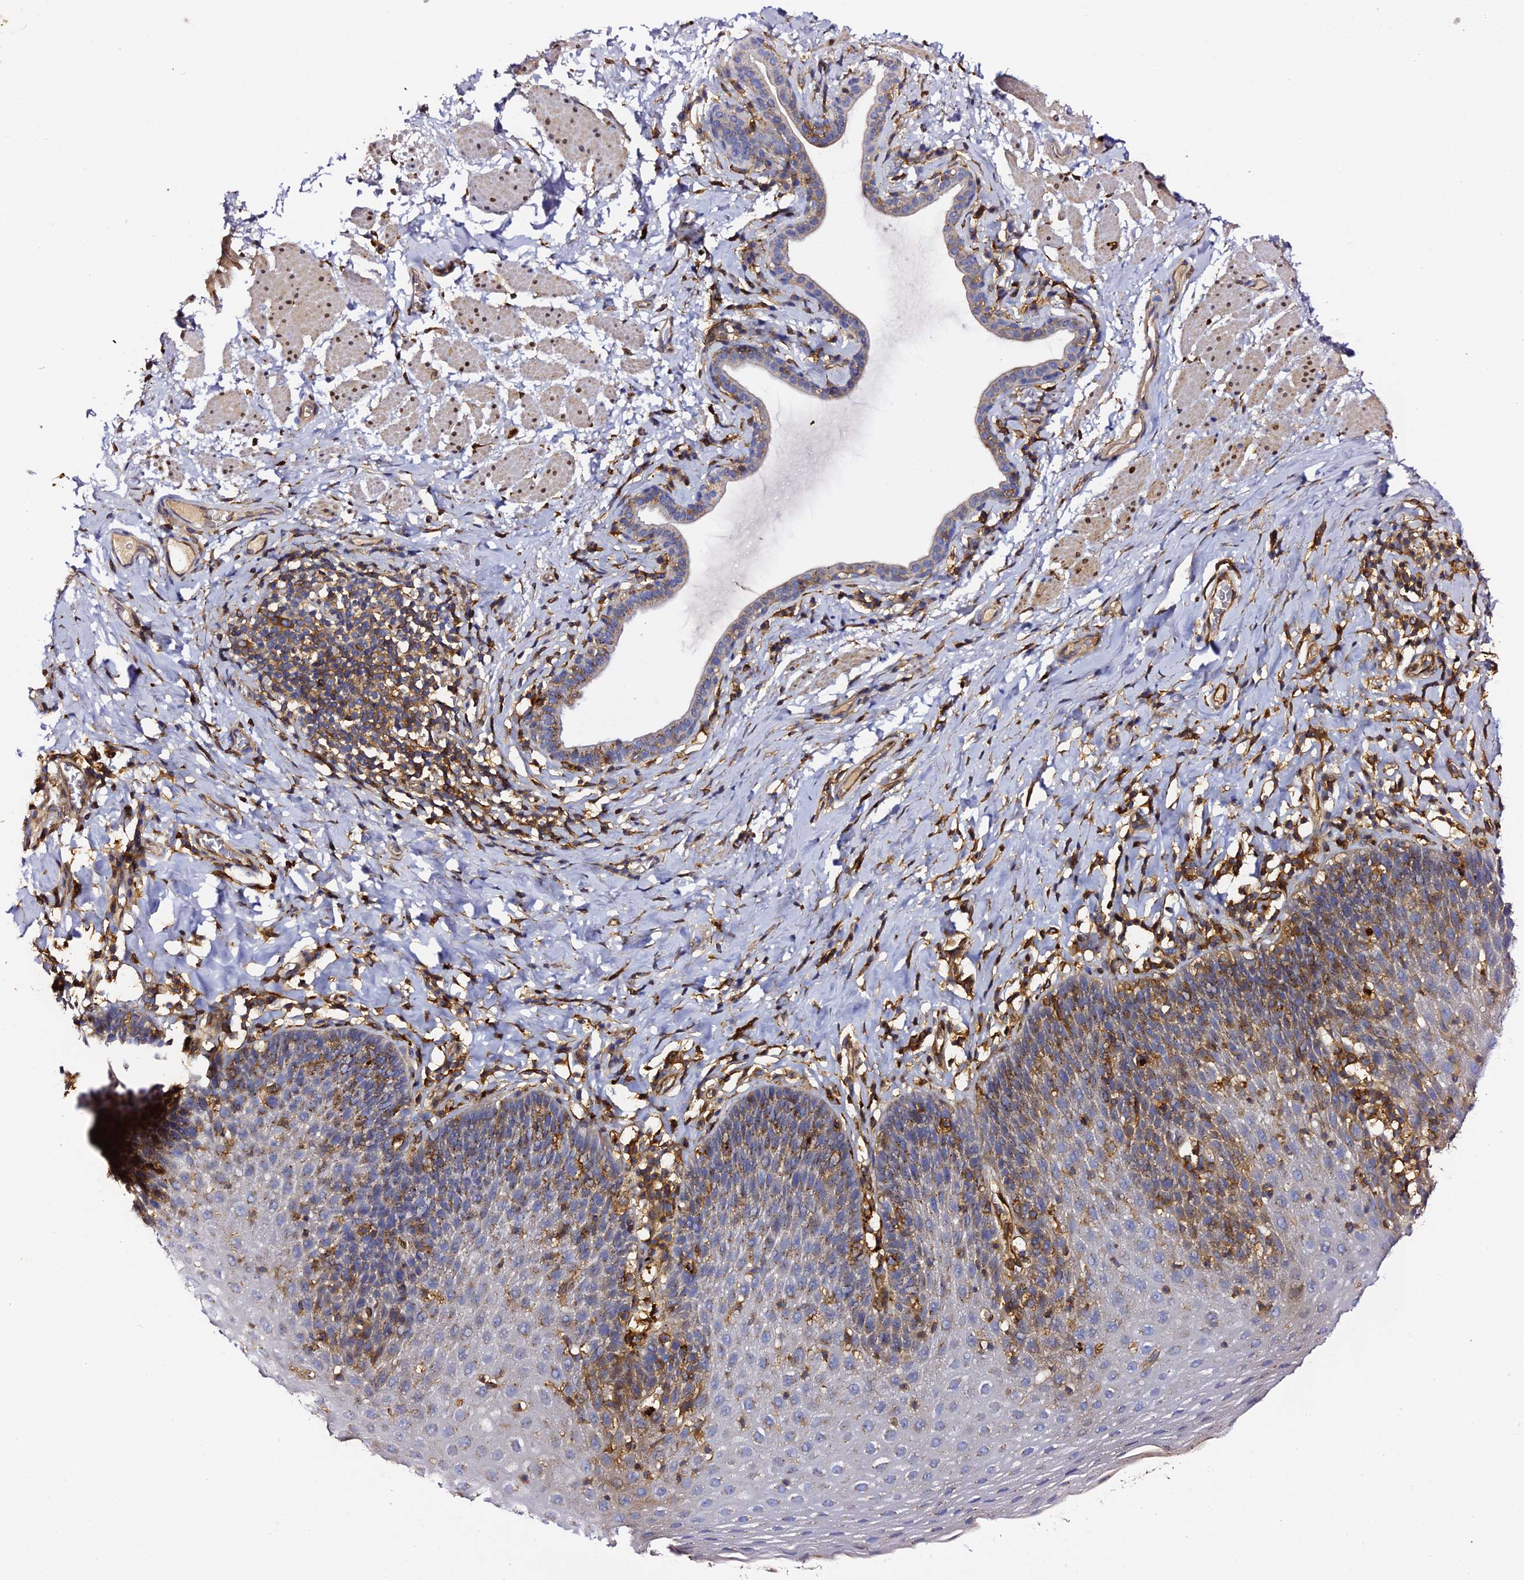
{"staining": {"intensity": "moderate", "quantity": "25%-75%", "location": "cytoplasmic/membranous"}, "tissue": "esophagus", "cell_type": "Squamous epithelial cells", "image_type": "normal", "snomed": [{"axis": "morphology", "description": "Normal tissue, NOS"}, {"axis": "topography", "description": "Esophagus"}], "caption": "Approximately 25%-75% of squamous epithelial cells in normal esophagus exhibit moderate cytoplasmic/membranous protein expression as visualized by brown immunohistochemical staining.", "gene": "TRPV2", "patient": {"sex": "female", "age": 61}}